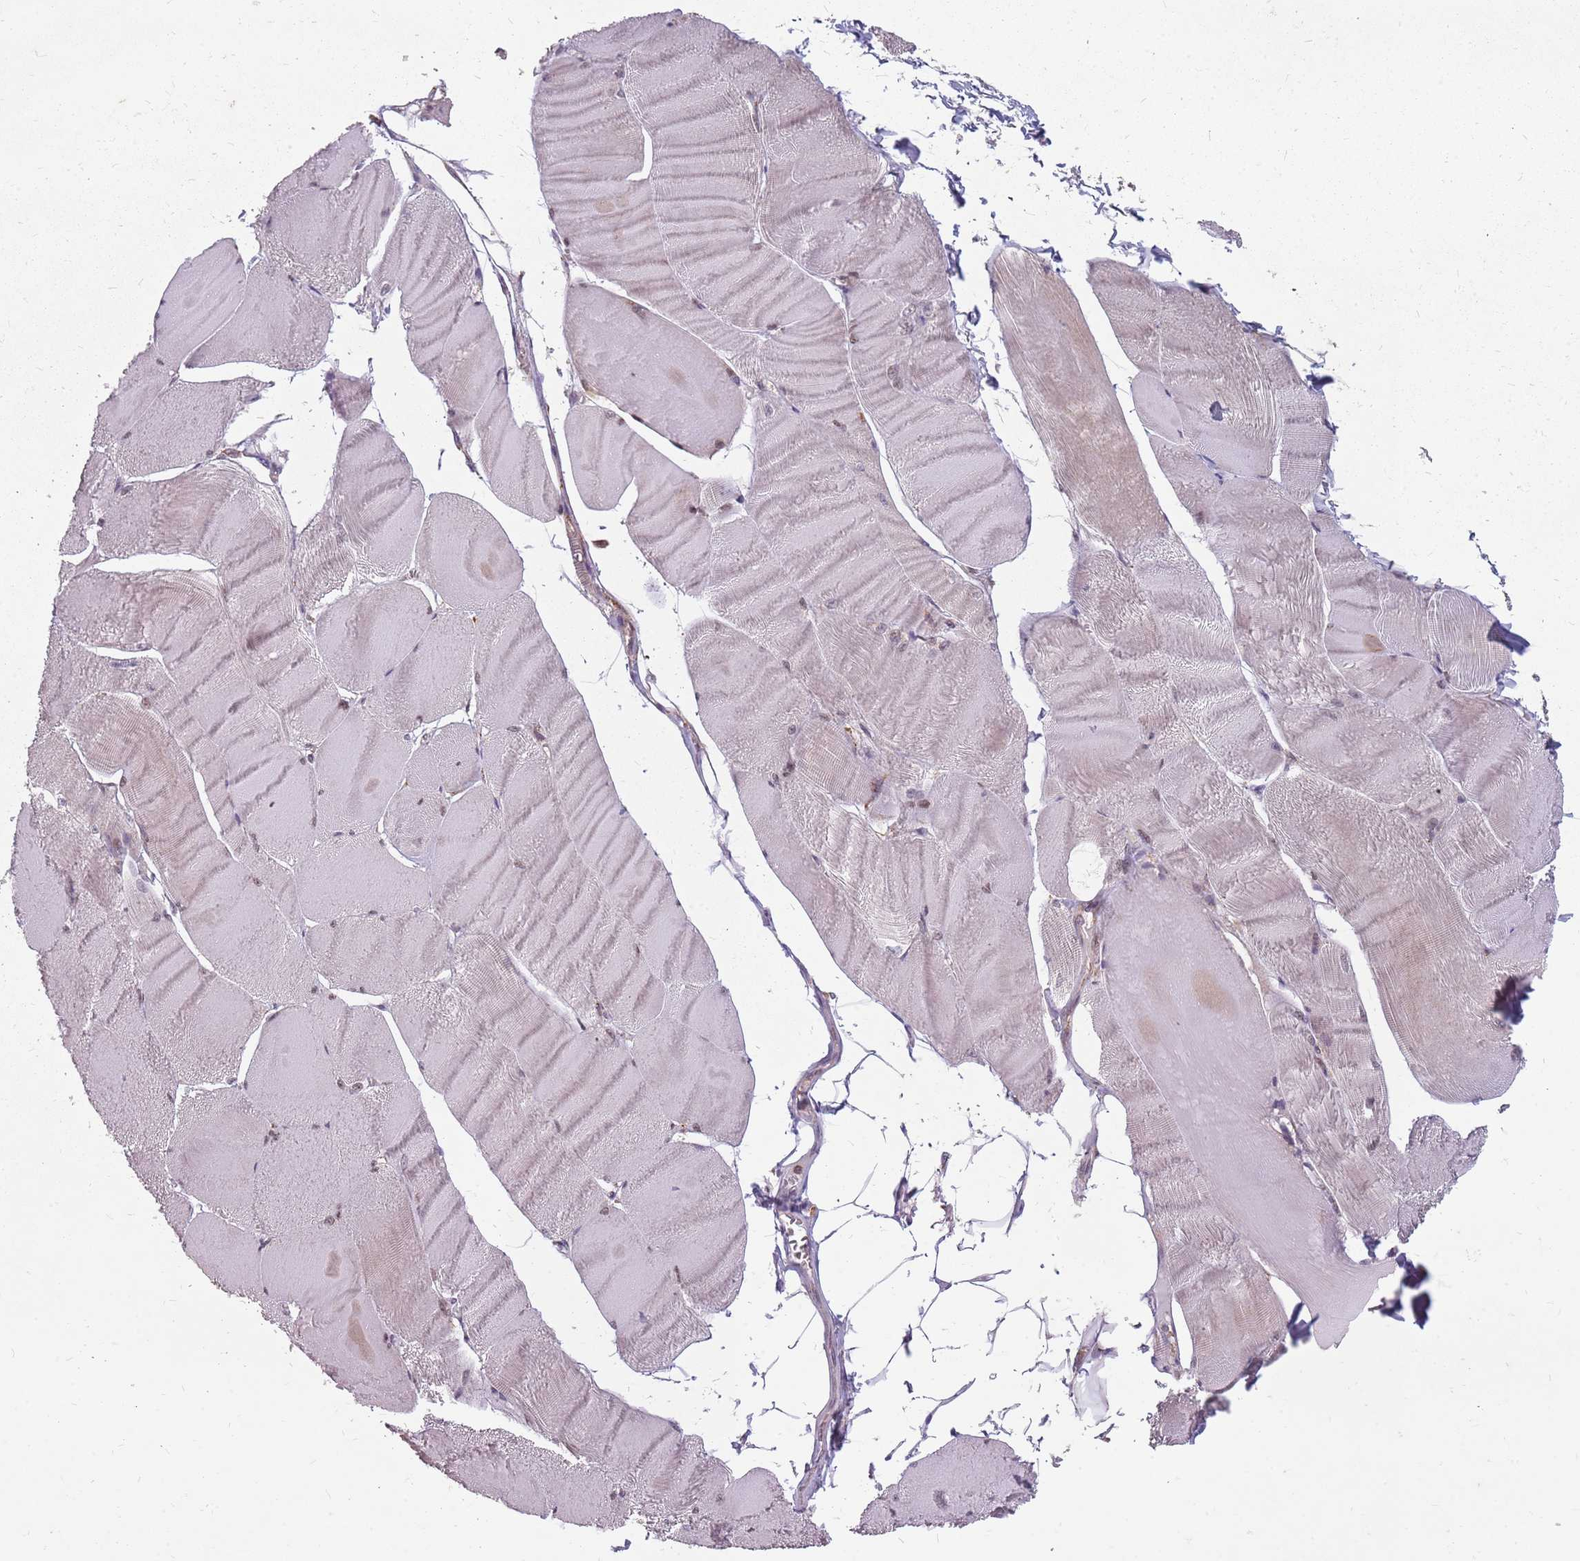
{"staining": {"intensity": "weak", "quantity": "<25%", "location": "cytoplasmic/membranous"}, "tissue": "skeletal muscle", "cell_type": "Myocytes", "image_type": "normal", "snomed": [{"axis": "morphology", "description": "Normal tissue, NOS"}, {"axis": "morphology", "description": "Basal cell carcinoma"}, {"axis": "topography", "description": "Skeletal muscle"}], "caption": "Photomicrograph shows no significant protein staining in myocytes of normal skeletal muscle.", "gene": "NME4", "patient": {"sex": "female", "age": 64}}